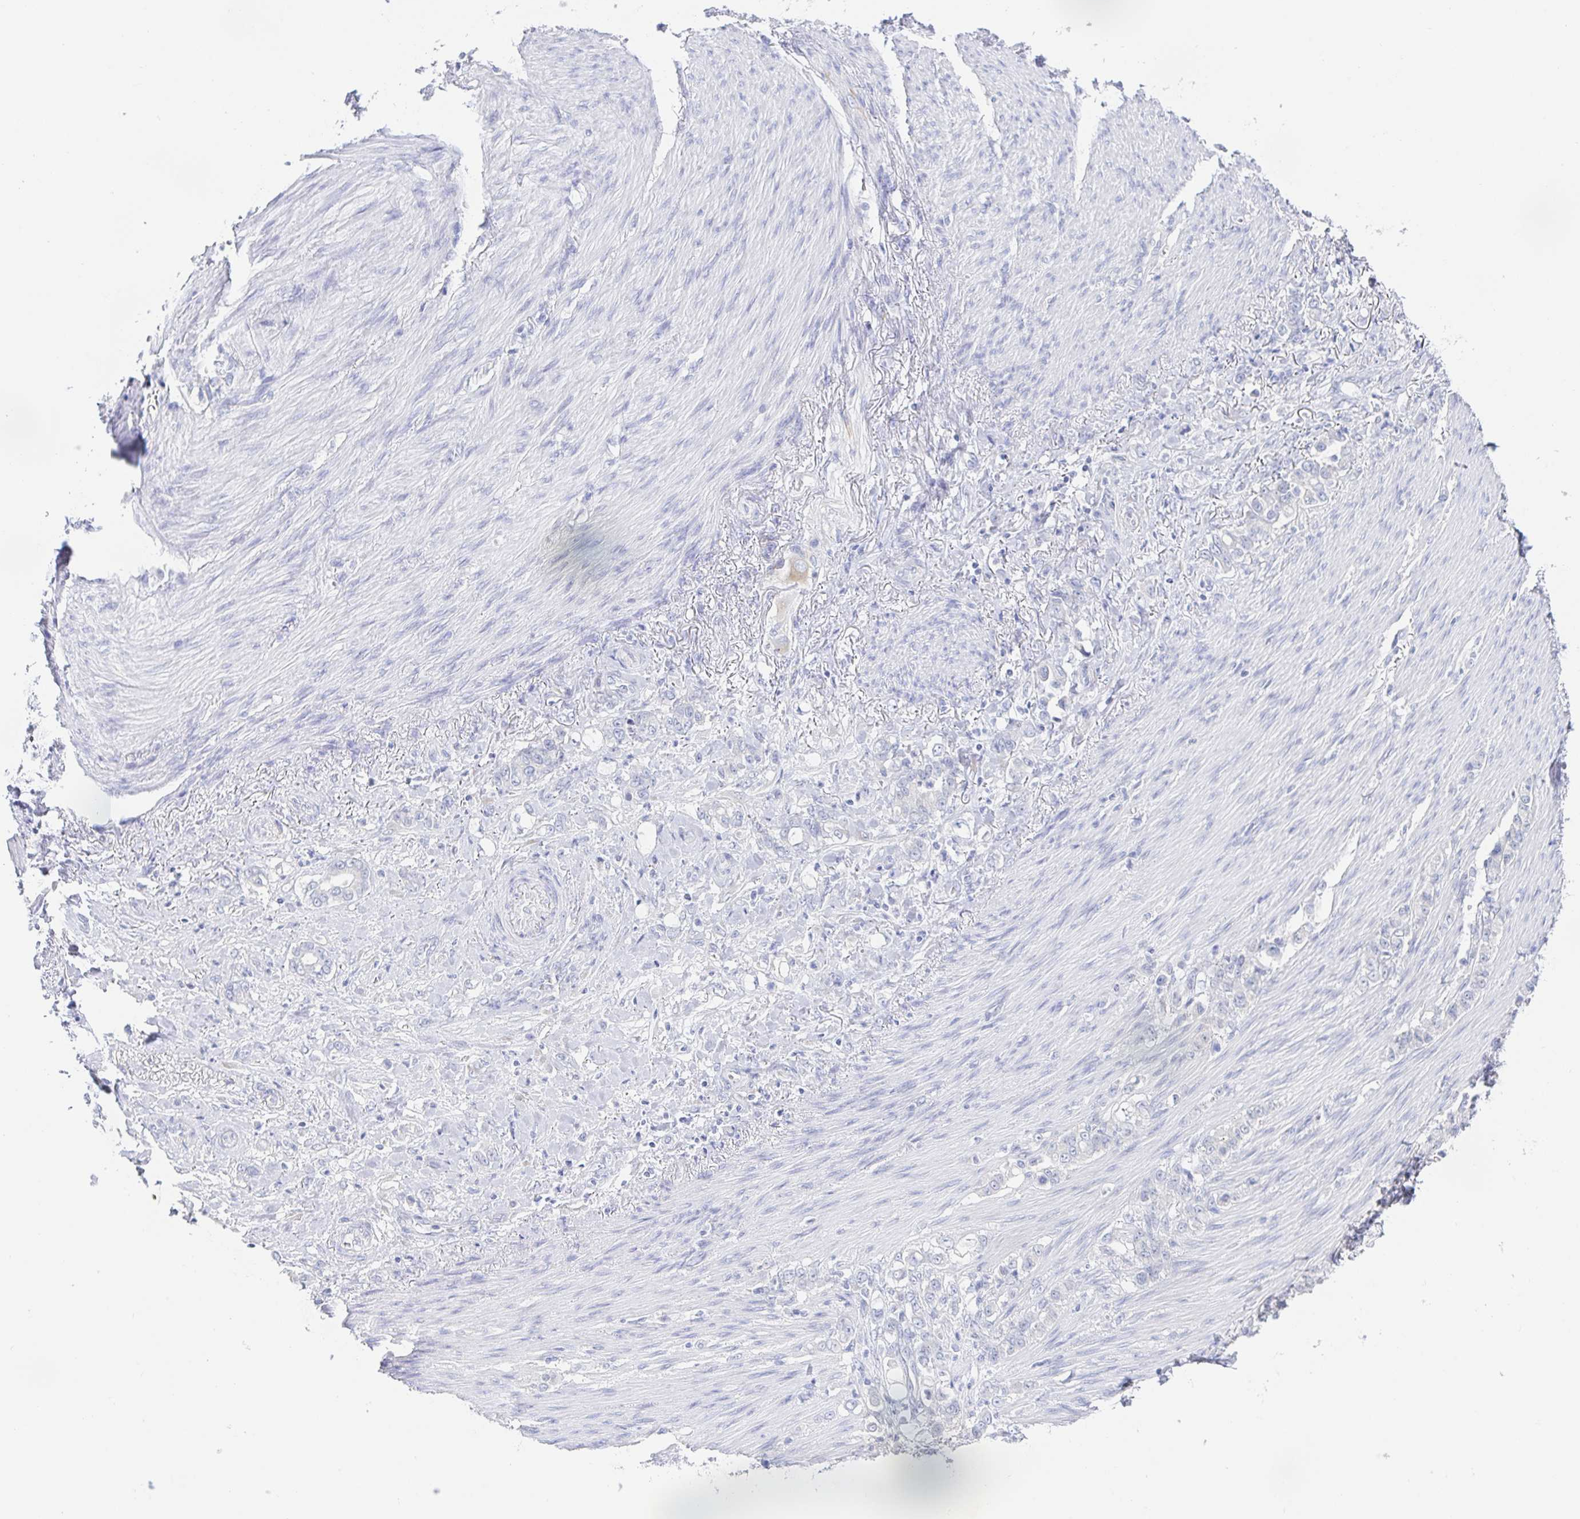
{"staining": {"intensity": "negative", "quantity": "none", "location": "none"}, "tissue": "stomach cancer", "cell_type": "Tumor cells", "image_type": "cancer", "snomed": [{"axis": "morphology", "description": "Adenocarcinoma, NOS"}, {"axis": "topography", "description": "Stomach"}], "caption": "A high-resolution micrograph shows immunohistochemistry staining of adenocarcinoma (stomach), which displays no significant staining in tumor cells.", "gene": "SIAH3", "patient": {"sex": "female", "age": 79}}